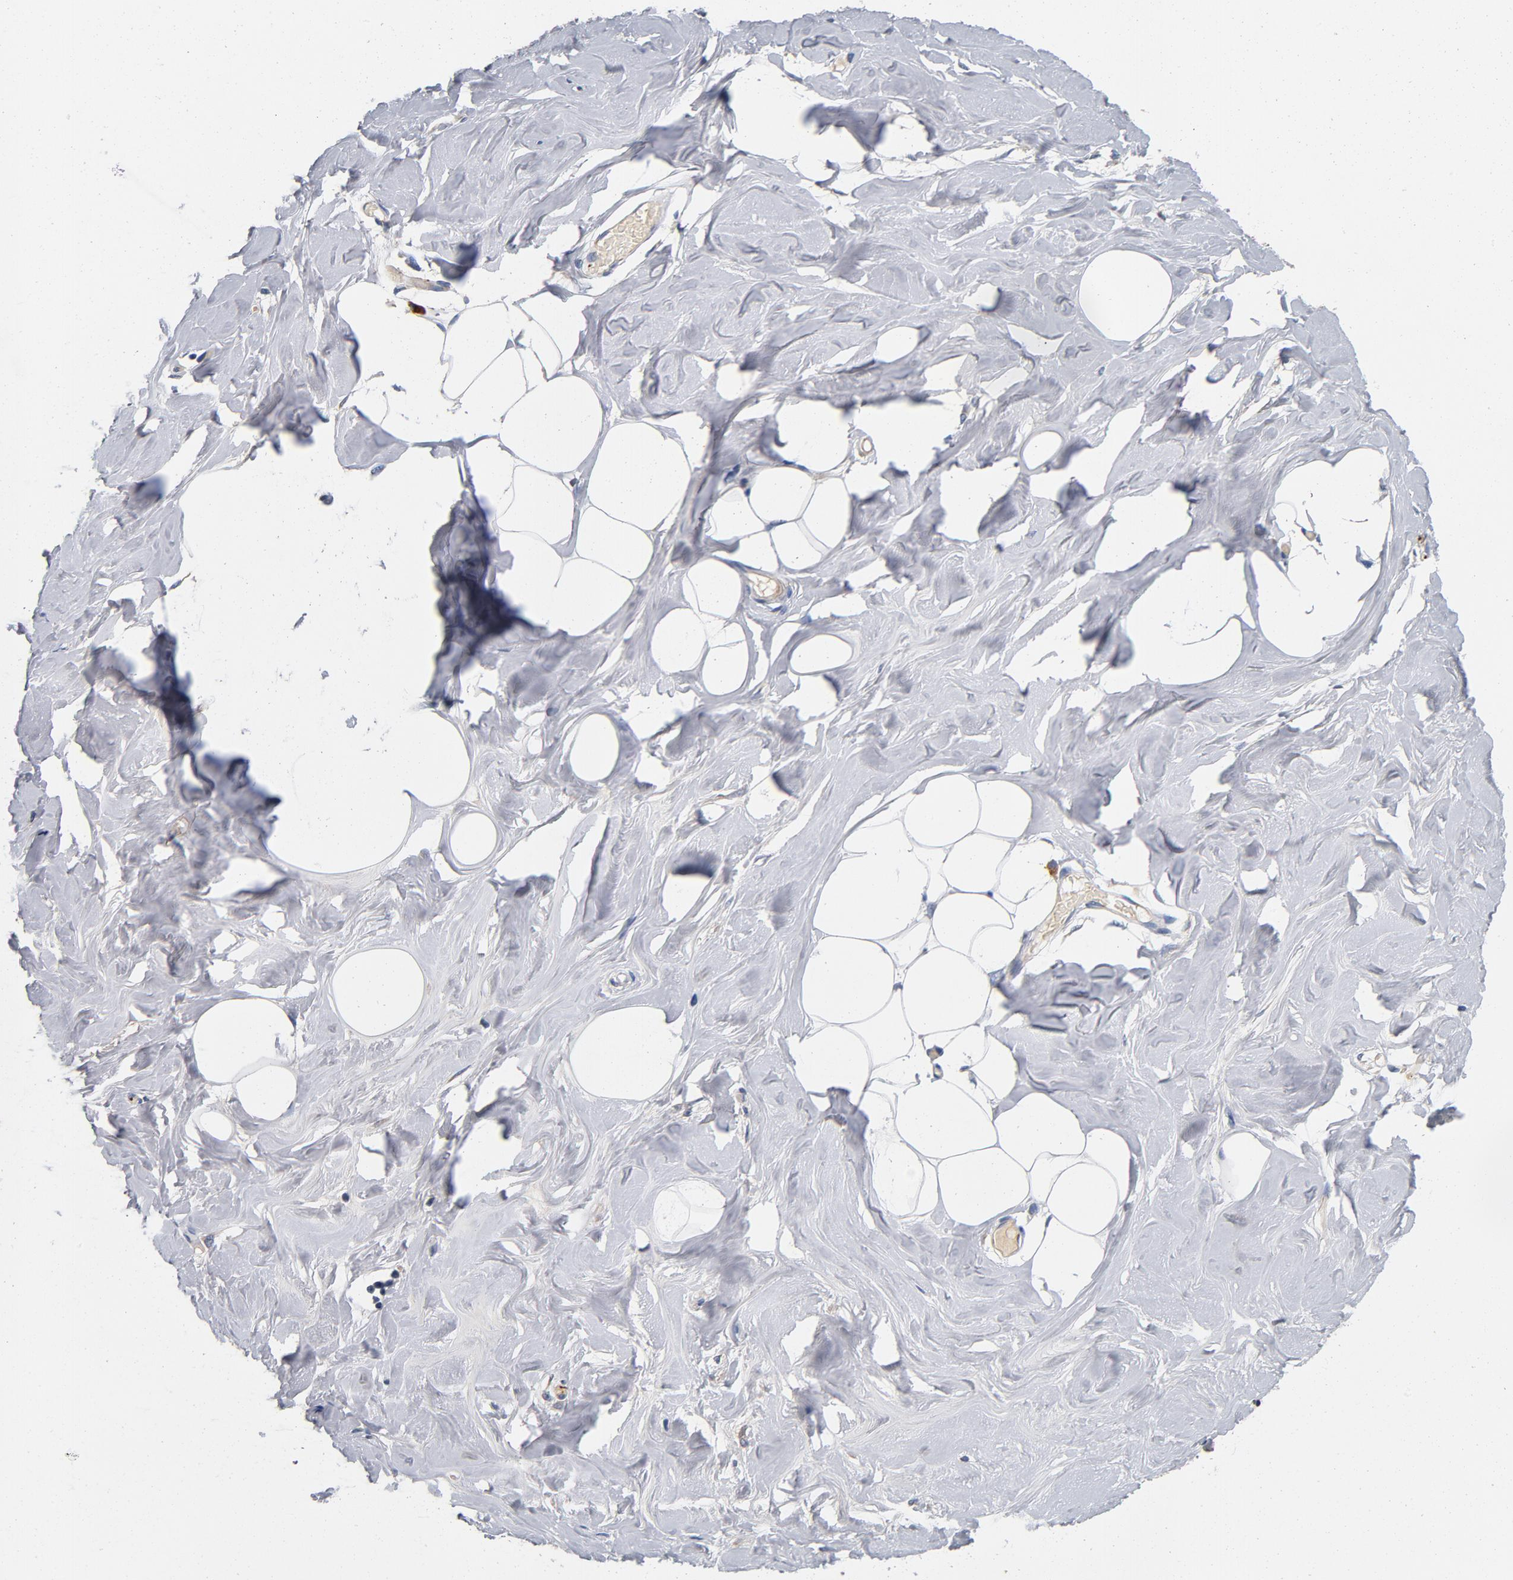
{"staining": {"intensity": "negative", "quantity": "none", "location": "none"}, "tissue": "breast", "cell_type": "Adipocytes", "image_type": "normal", "snomed": [{"axis": "morphology", "description": "Normal tissue, NOS"}, {"axis": "topography", "description": "Breast"}, {"axis": "topography", "description": "Soft tissue"}], "caption": "Immunohistochemistry (IHC) micrograph of unremarkable breast: human breast stained with DAB reveals no significant protein positivity in adipocytes.", "gene": "LMAN2", "patient": {"sex": "female", "age": 25}}